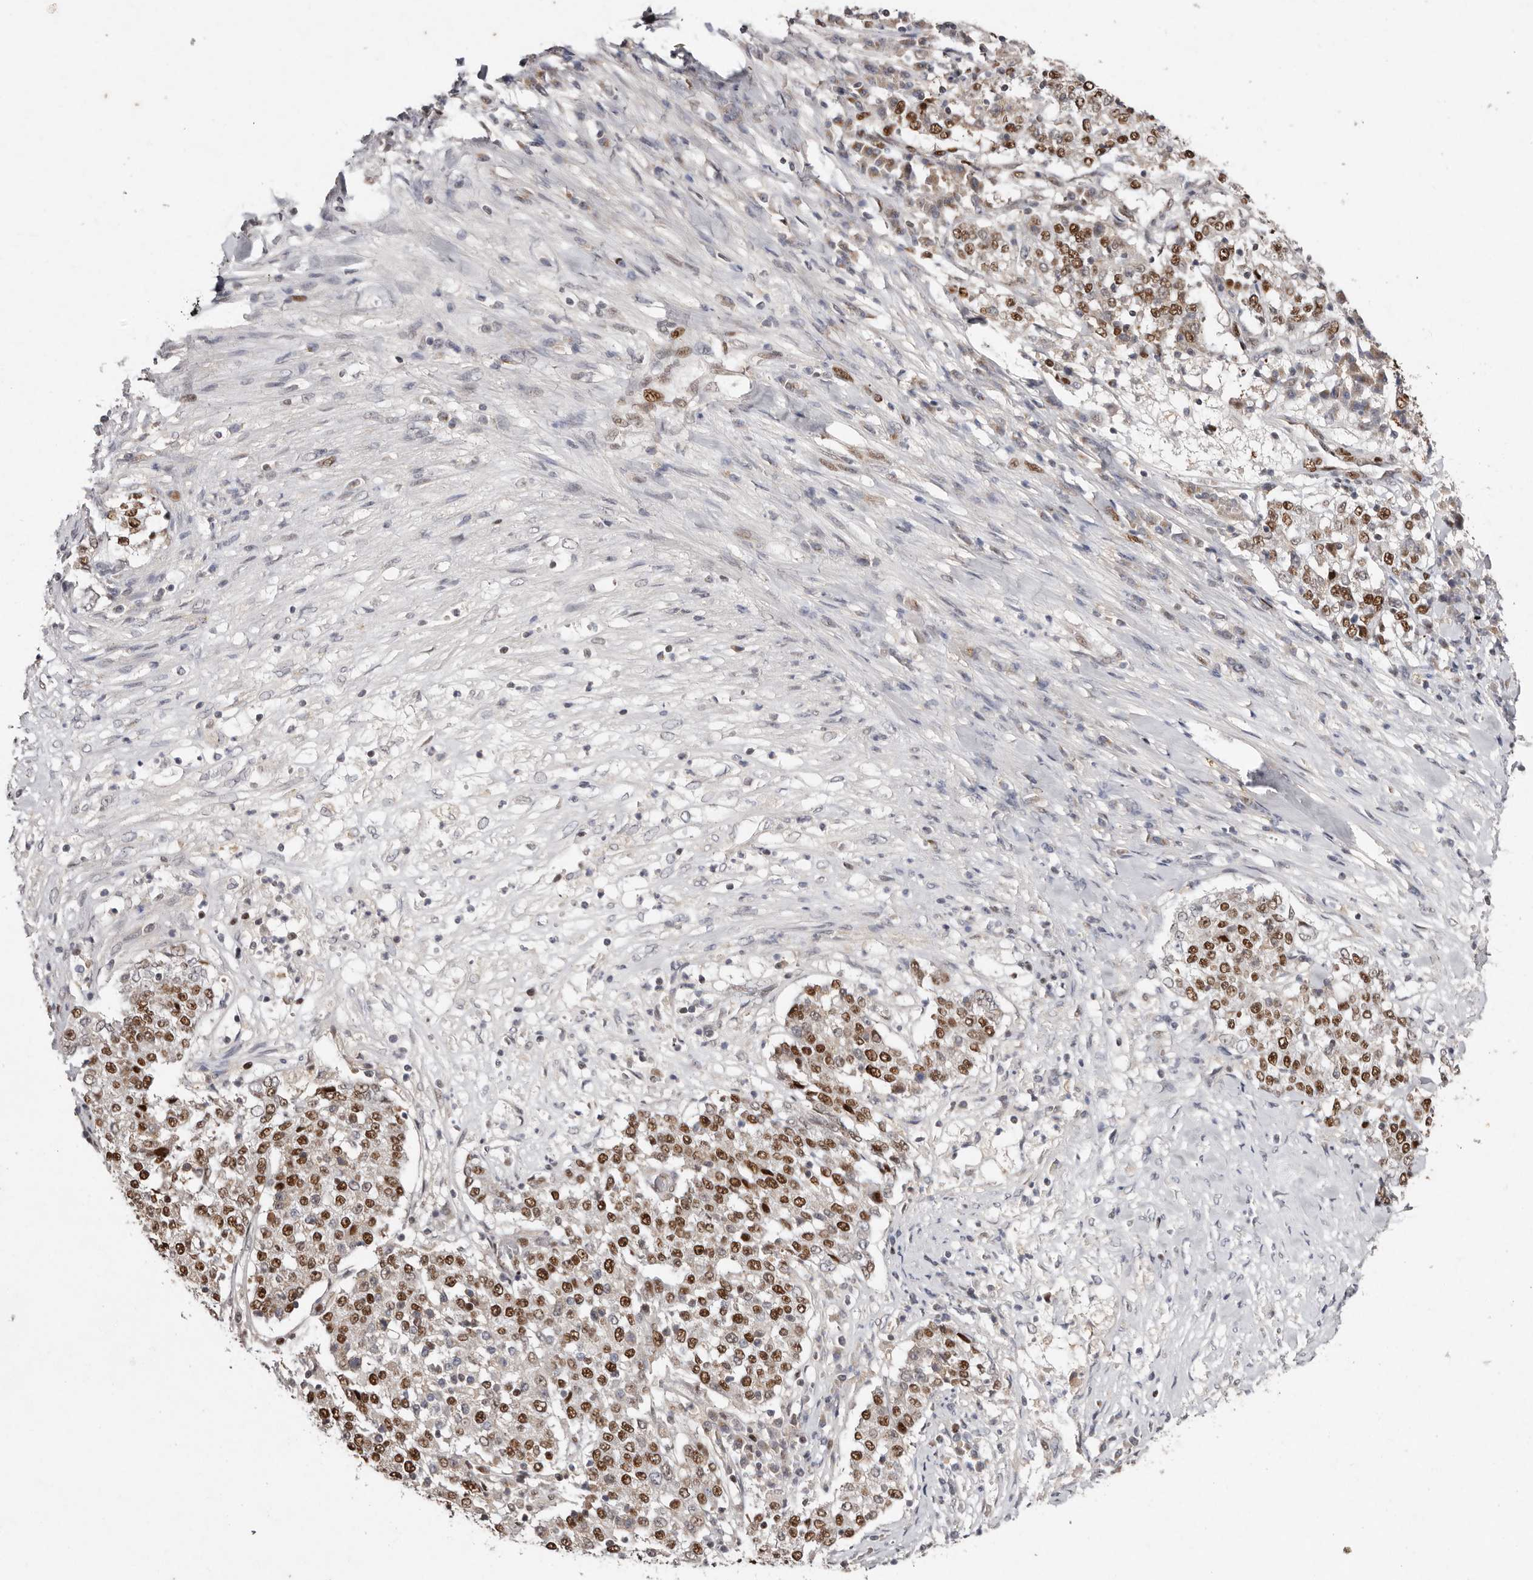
{"staining": {"intensity": "strong", "quantity": ">75%", "location": "nuclear"}, "tissue": "stomach cancer", "cell_type": "Tumor cells", "image_type": "cancer", "snomed": [{"axis": "morphology", "description": "Adenocarcinoma, NOS"}, {"axis": "topography", "description": "Stomach"}], "caption": "Tumor cells show high levels of strong nuclear staining in about >75% of cells in human adenocarcinoma (stomach). The staining was performed using DAB to visualize the protein expression in brown, while the nuclei were stained in blue with hematoxylin (Magnification: 20x).", "gene": "KLF7", "patient": {"sex": "male", "age": 59}}